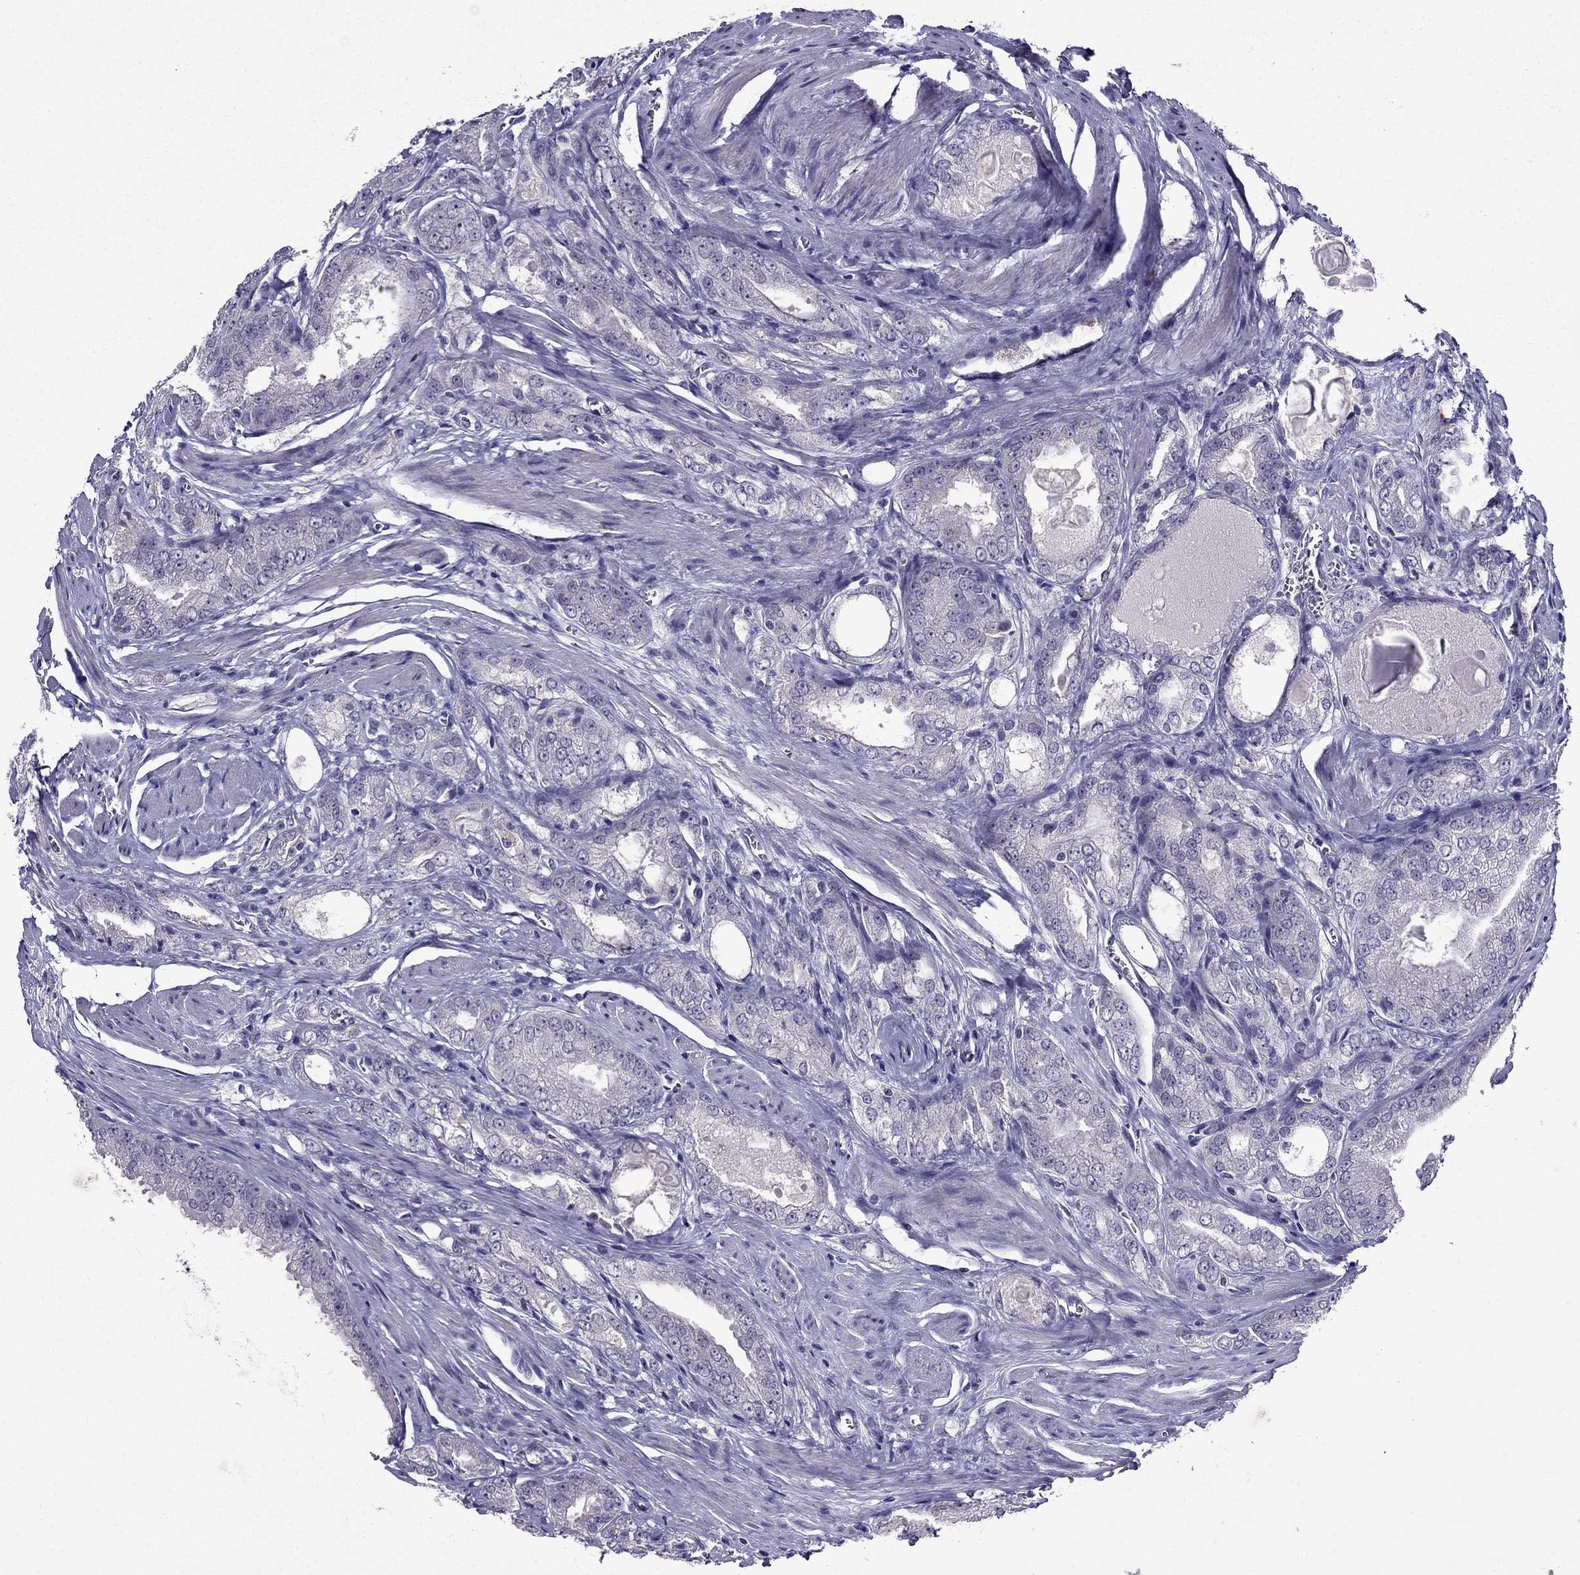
{"staining": {"intensity": "negative", "quantity": "none", "location": "none"}, "tissue": "prostate cancer", "cell_type": "Tumor cells", "image_type": "cancer", "snomed": [{"axis": "morphology", "description": "Adenocarcinoma, NOS"}, {"axis": "morphology", "description": "Adenocarcinoma, High grade"}, {"axis": "topography", "description": "Prostate"}], "caption": "Human adenocarcinoma (prostate) stained for a protein using immunohistochemistry displays no staining in tumor cells.", "gene": "DUSP15", "patient": {"sex": "male", "age": 70}}